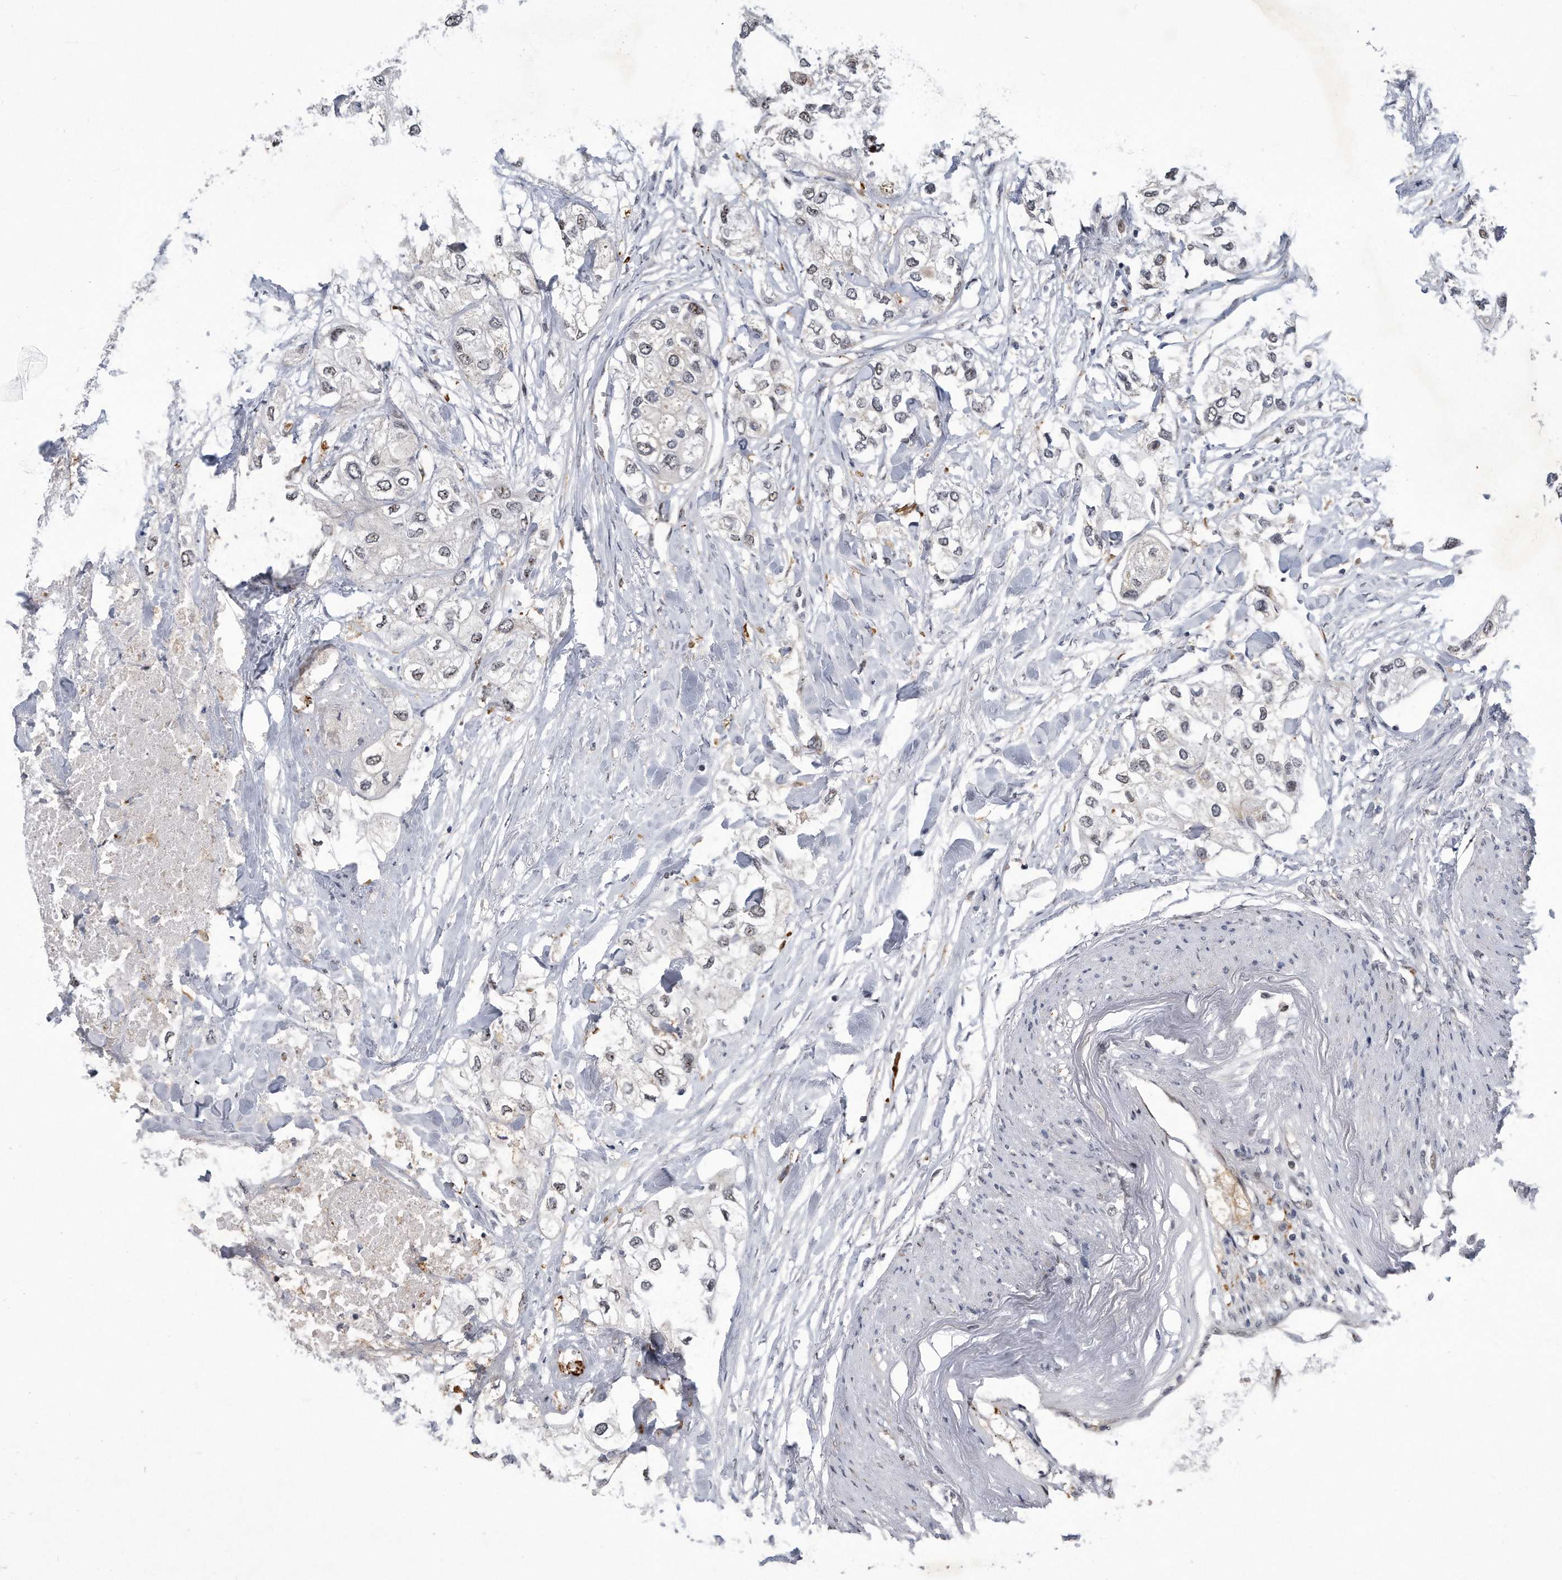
{"staining": {"intensity": "negative", "quantity": "none", "location": "none"}, "tissue": "urothelial cancer", "cell_type": "Tumor cells", "image_type": "cancer", "snomed": [{"axis": "morphology", "description": "Urothelial carcinoma, High grade"}, {"axis": "topography", "description": "Urinary bladder"}], "caption": "DAB immunohistochemical staining of urothelial carcinoma (high-grade) displays no significant staining in tumor cells.", "gene": "PGBD2", "patient": {"sex": "male", "age": 64}}